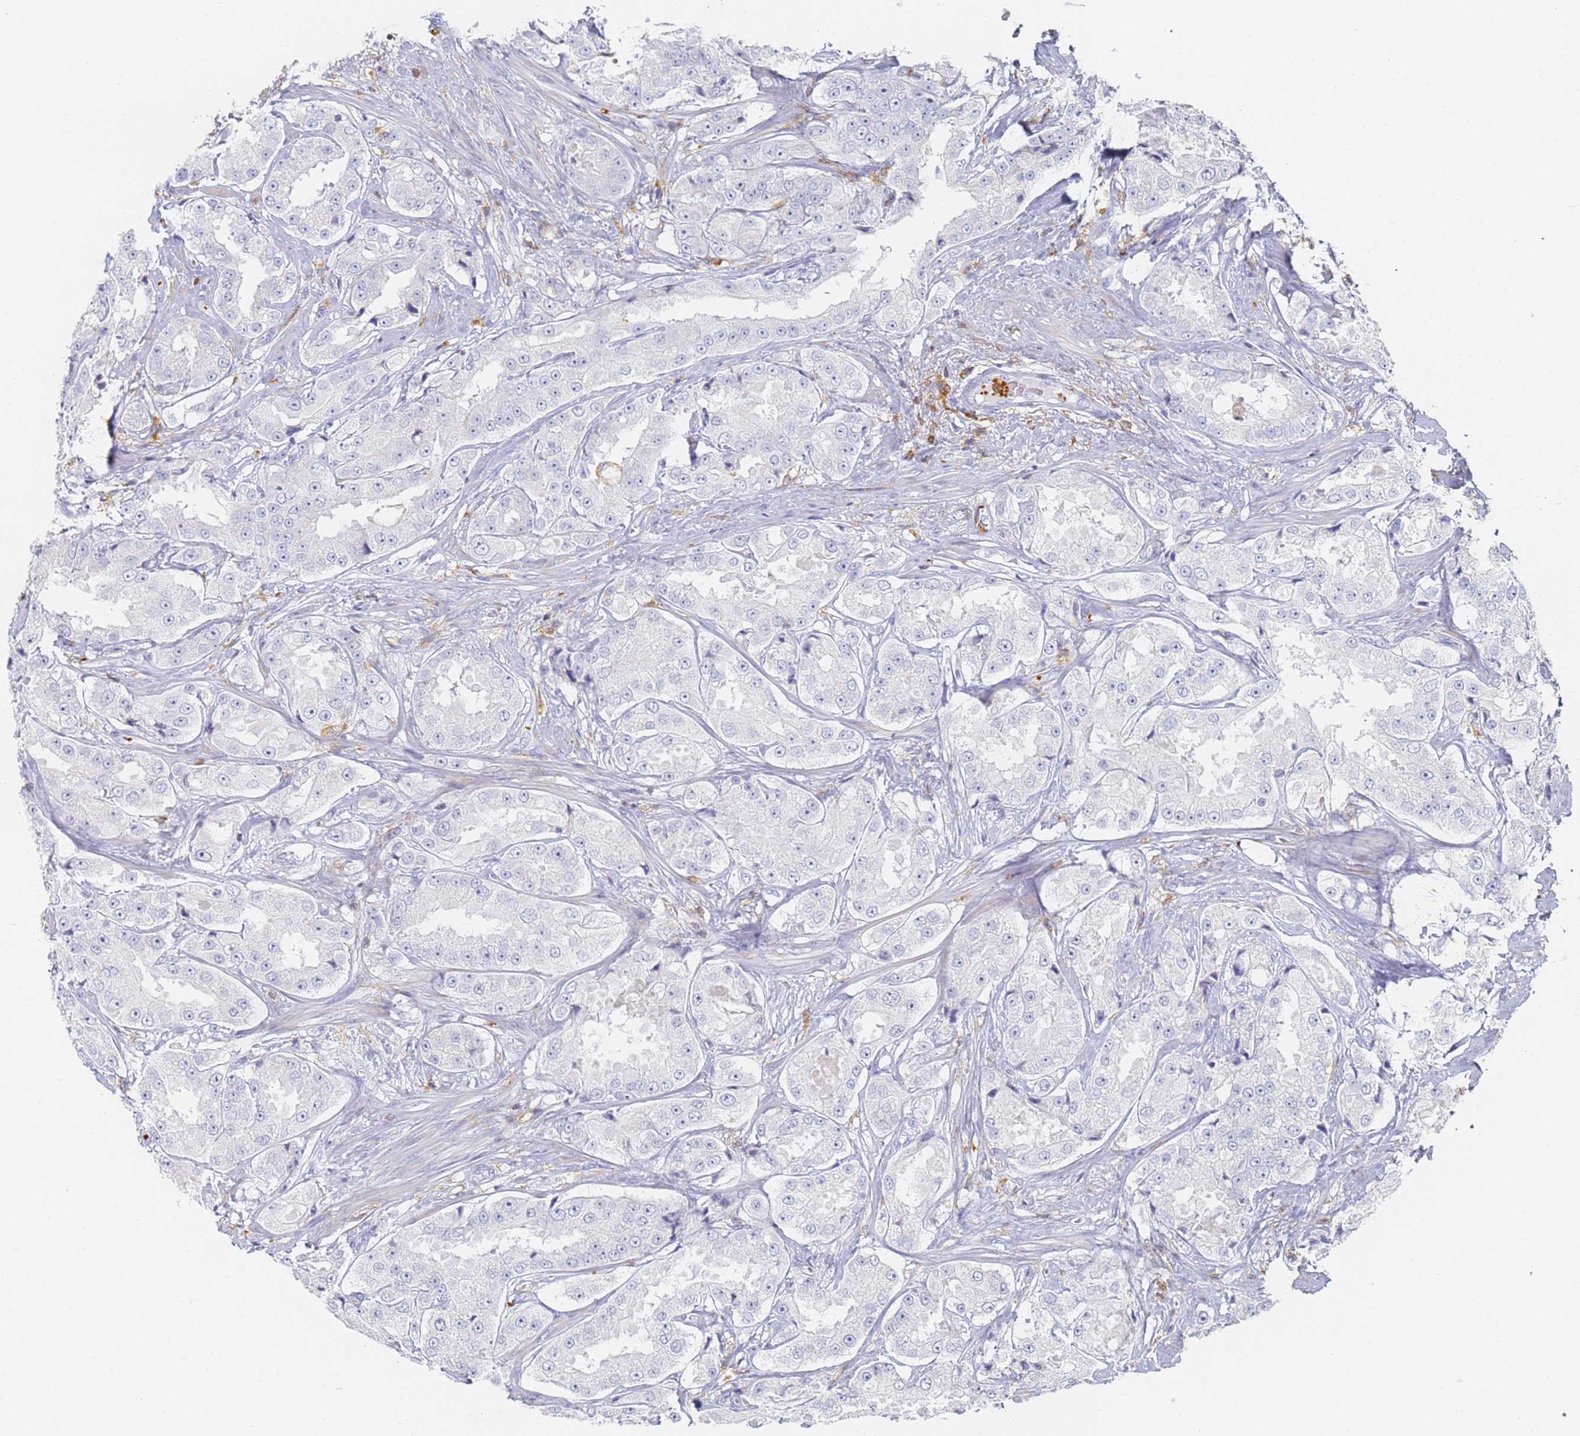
{"staining": {"intensity": "negative", "quantity": "none", "location": "none"}, "tissue": "prostate cancer", "cell_type": "Tumor cells", "image_type": "cancer", "snomed": [{"axis": "morphology", "description": "Adenocarcinoma, High grade"}, {"axis": "topography", "description": "Prostate"}], "caption": "Prostate high-grade adenocarcinoma stained for a protein using immunohistochemistry (IHC) demonstrates no expression tumor cells.", "gene": "BIN2", "patient": {"sex": "male", "age": 73}}